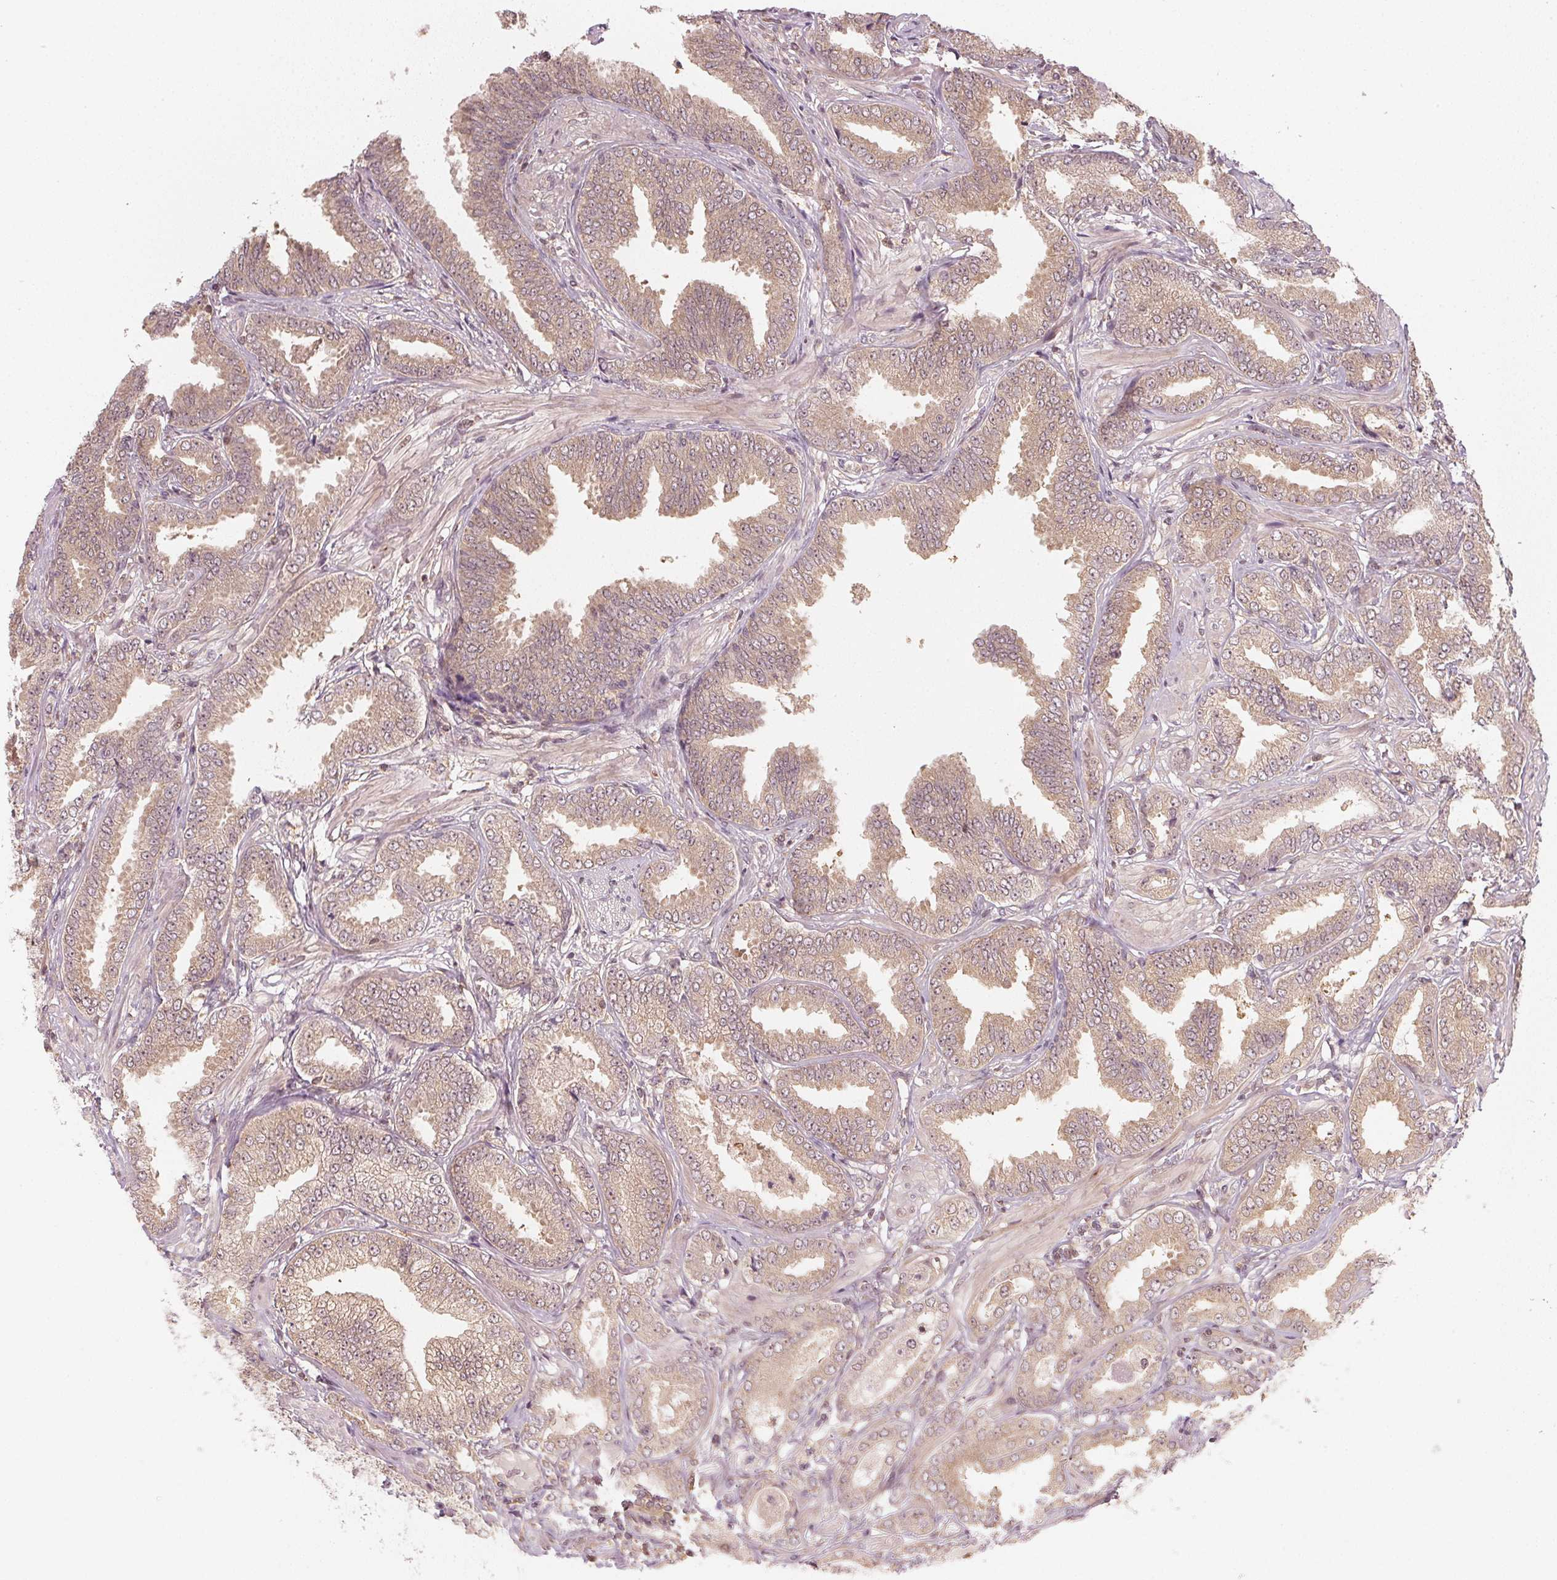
{"staining": {"intensity": "weak", "quantity": ">75%", "location": "cytoplasmic/membranous,nuclear"}, "tissue": "prostate cancer", "cell_type": "Tumor cells", "image_type": "cancer", "snomed": [{"axis": "morphology", "description": "Adenocarcinoma, Low grade"}, {"axis": "topography", "description": "Prostate"}], "caption": "A brown stain highlights weak cytoplasmic/membranous and nuclear staining of a protein in human low-grade adenocarcinoma (prostate) tumor cells. The staining is performed using DAB (3,3'-diaminobenzidine) brown chromogen to label protein expression. The nuclei are counter-stained blue using hematoxylin.", "gene": "UBE2L3", "patient": {"sex": "male", "age": 55}}